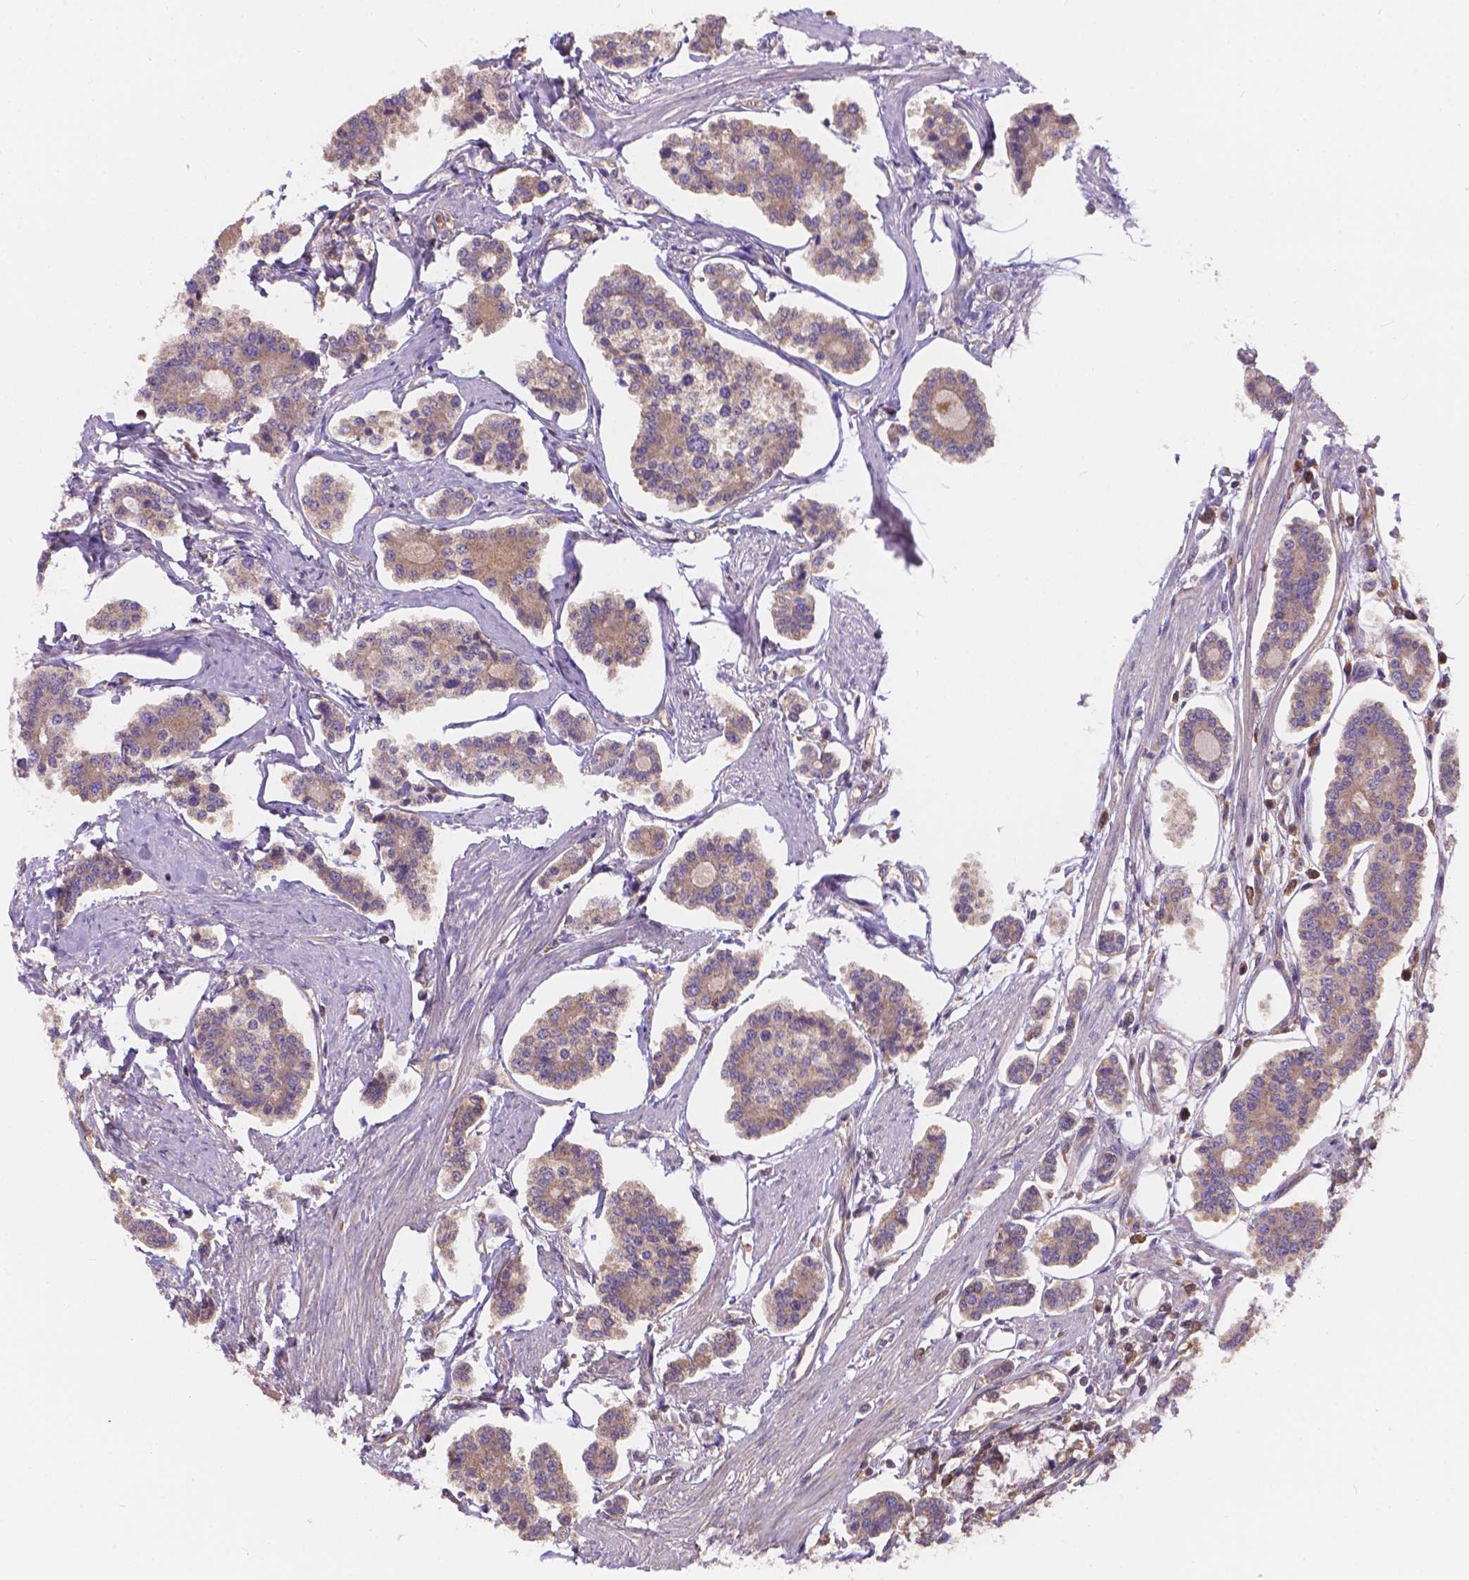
{"staining": {"intensity": "moderate", "quantity": ">75%", "location": "cytoplasmic/membranous"}, "tissue": "carcinoid", "cell_type": "Tumor cells", "image_type": "cancer", "snomed": [{"axis": "morphology", "description": "Carcinoid, malignant, NOS"}, {"axis": "topography", "description": "Small intestine"}], "caption": "Human malignant carcinoid stained for a protein (brown) demonstrates moderate cytoplasmic/membranous positive expression in about >75% of tumor cells.", "gene": "CDK10", "patient": {"sex": "female", "age": 65}}